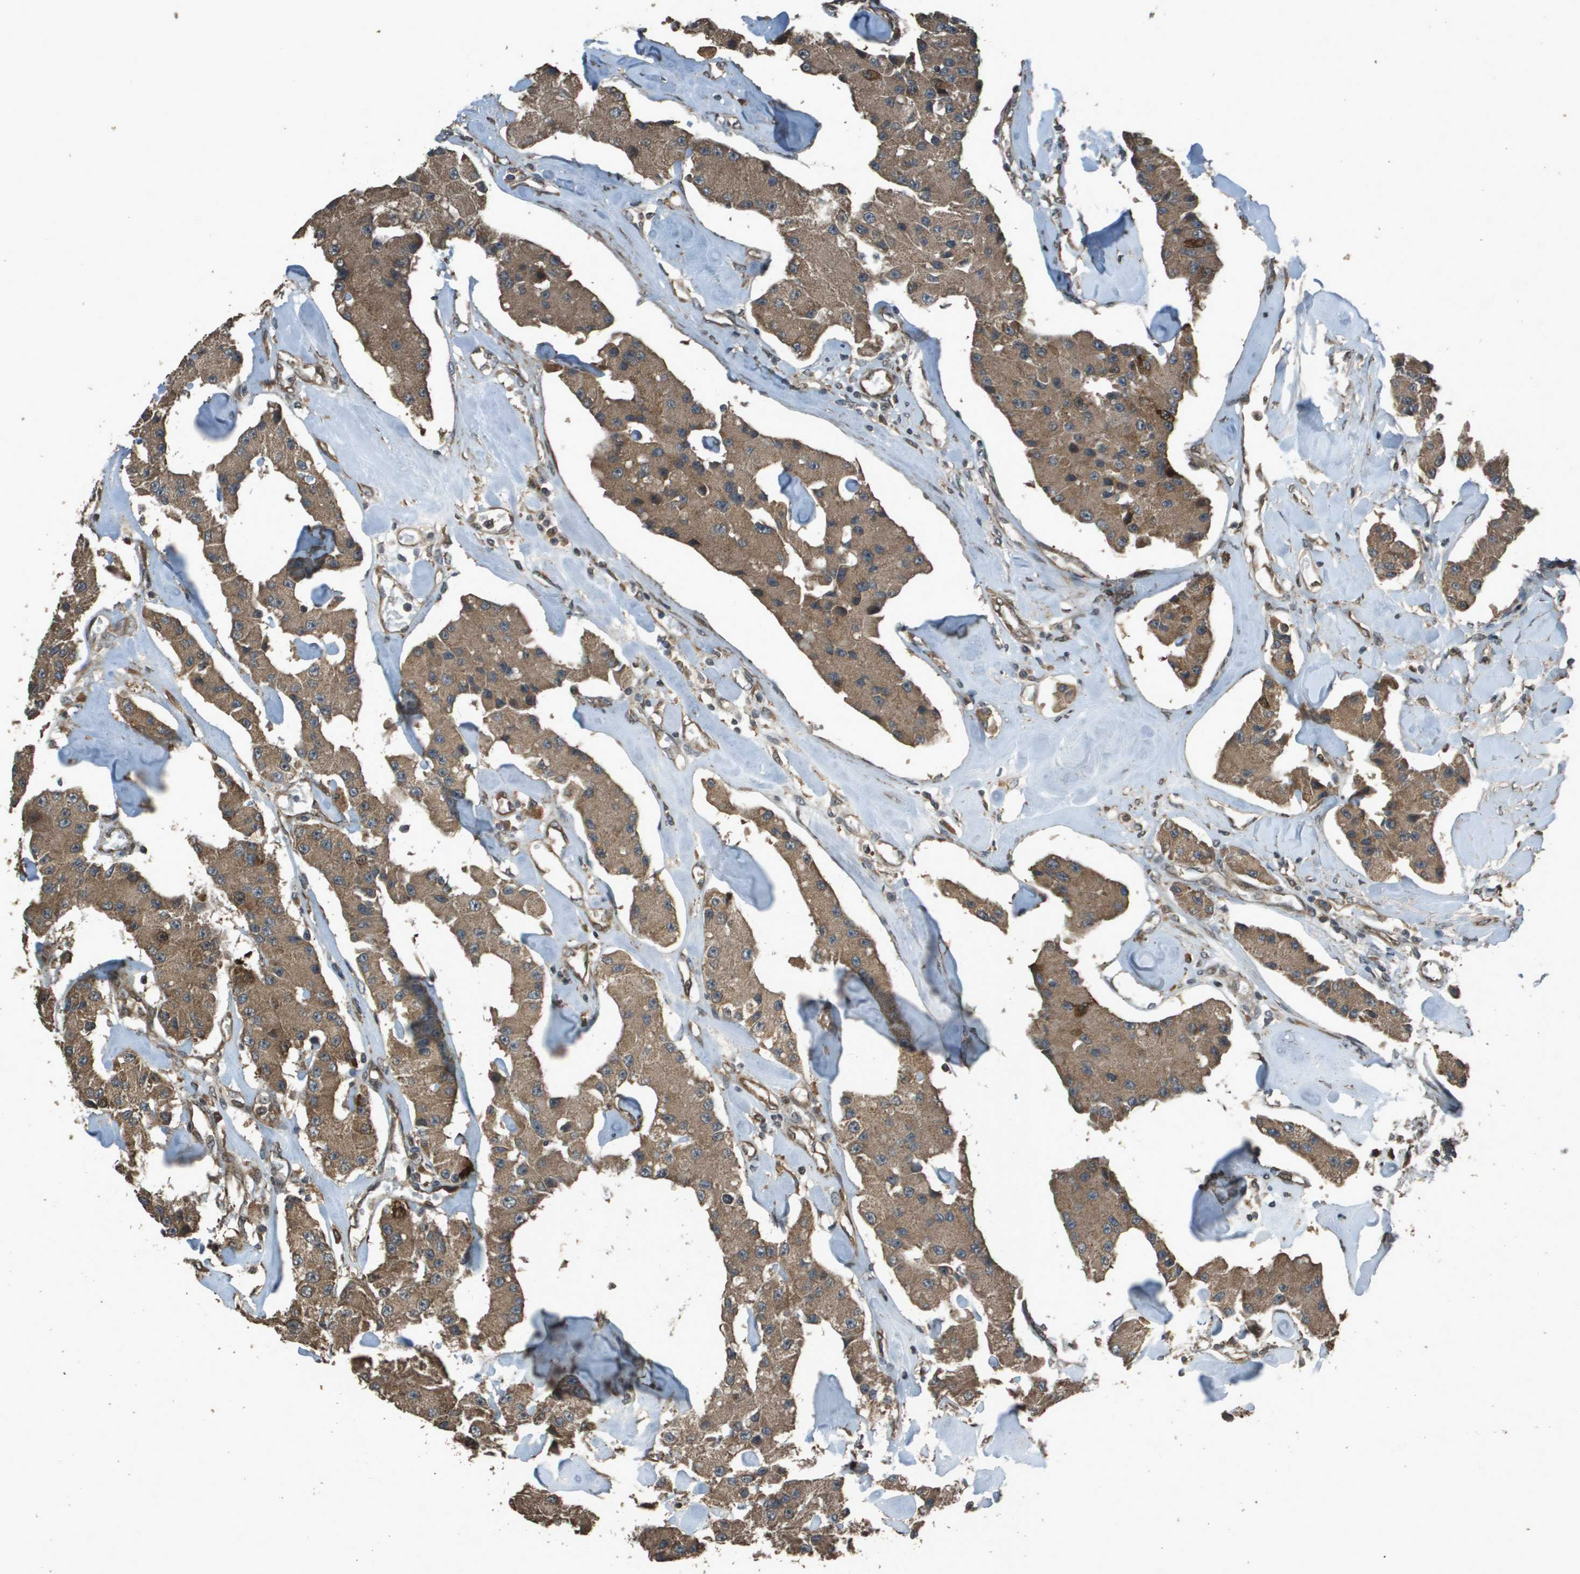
{"staining": {"intensity": "moderate", "quantity": ">75%", "location": "cytoplasmic/membranous"}, "tissue": "carcinoid", "cell_type": "Tumor cells", "image_type": "cancer", "snomed": [{"axis": "morphology", "description": "Carcinoid, malignant, NOS"}, {"axis": "topography", "description": "Pancreas"}], "caption": "A medium amount of moderate cytoplasmic/membranous staining is seen in about >75% of tumor cells in malignant carcinoid tissue.", "gene": "FIG4", "patient": {"sex": "male", "age": 41}}